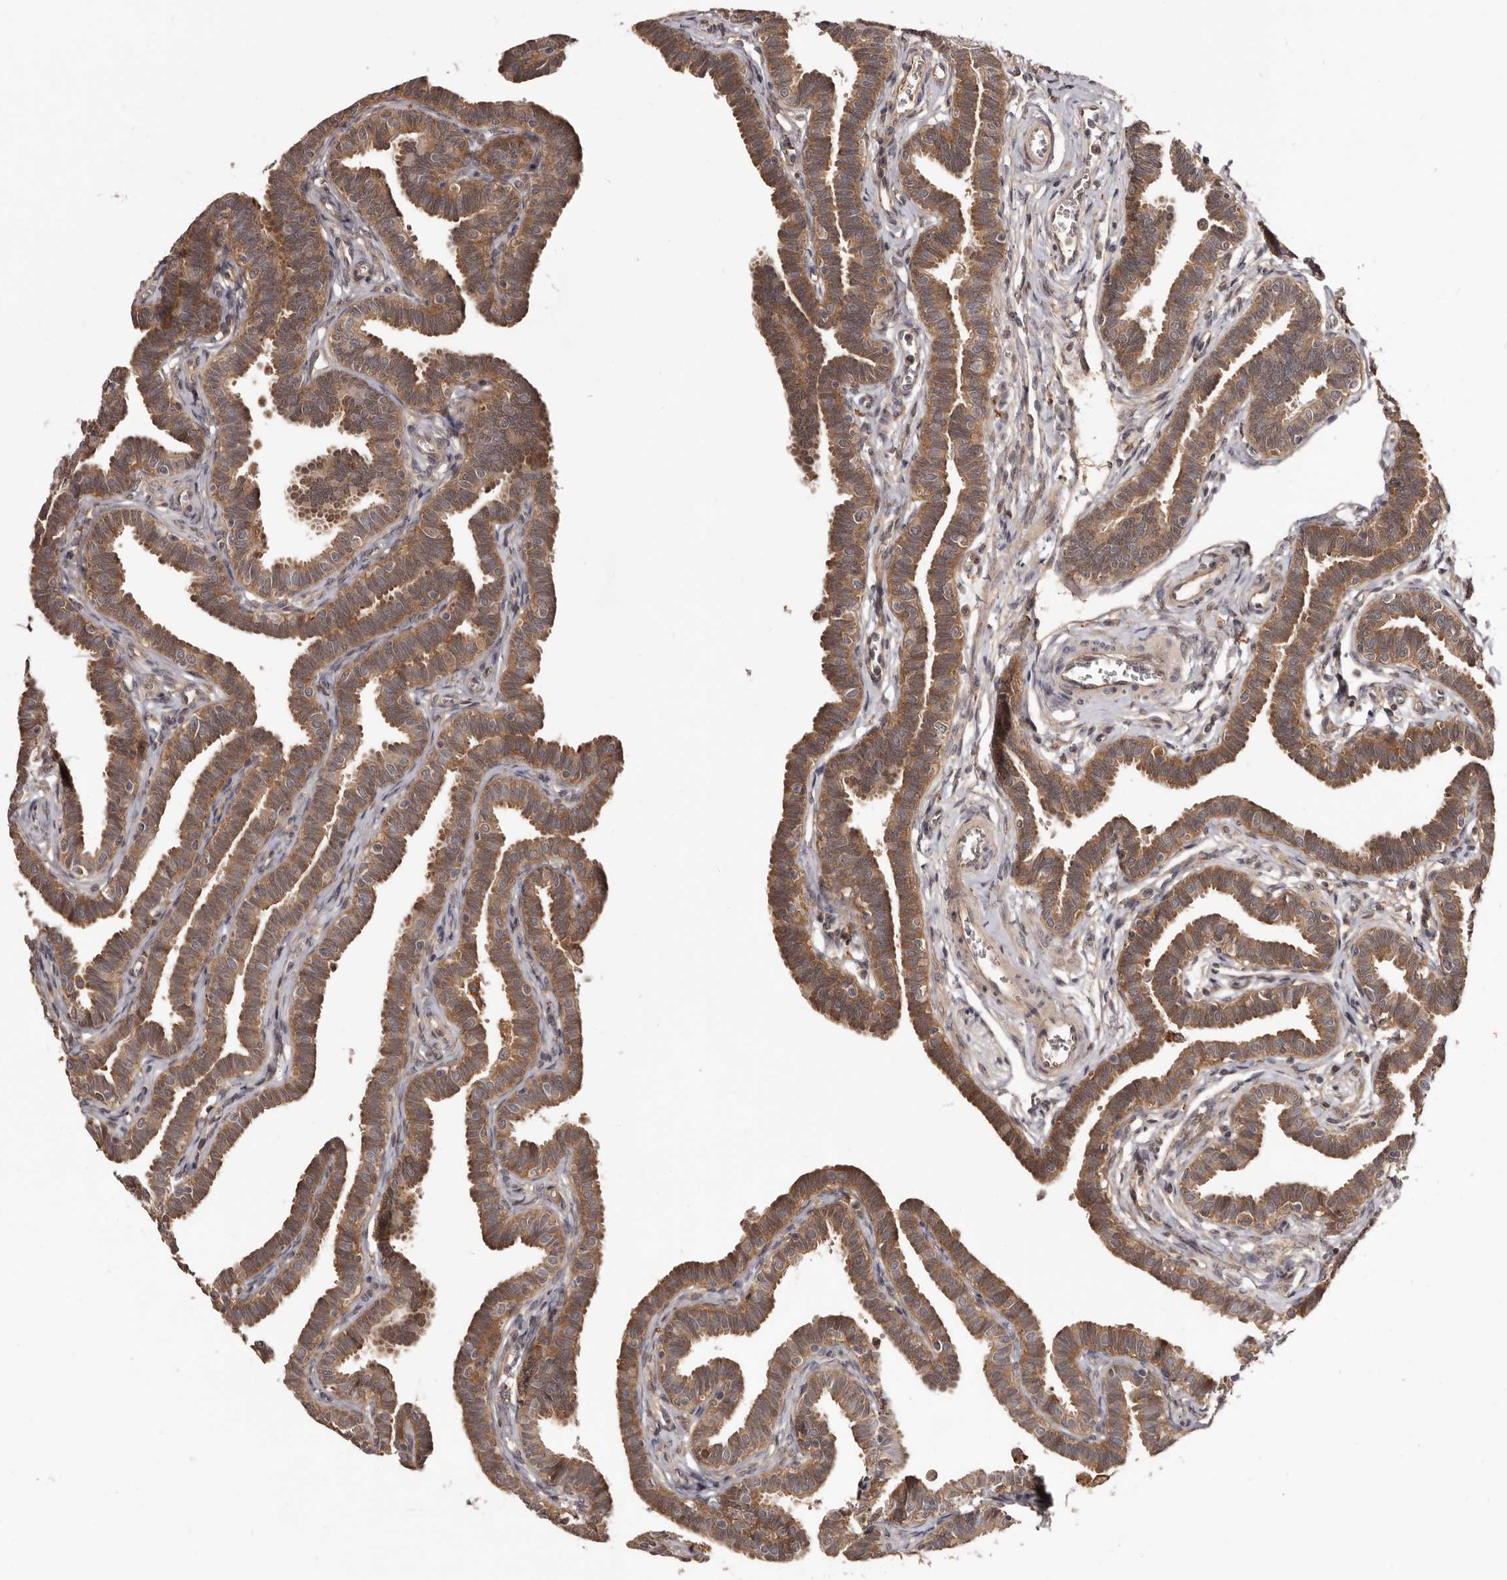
{"staining": {"intensity": "moderate", "quantity": ">75%", "location": "cytoplasmic/membranous"}, "tissue": "fallopian tube", "cell_type": "Glandular cells", "image_type": "normal", "snomed": [{"axis": "morphology", "description": "Normal tissue, NOS"}, {"axis": "topography", "description": "Fallopian tube"}, {"axis": "topography", "description": "Ovary"}], "caption": "Immunohistochemistry (IHC) staining of unremarkable fallopian tube, which exhibits medium levels of moderate cytoplasmic/membranous staining in approximately >75% of glandular cells indicating moderate cytoplasmic/membranous protein expression. The staining was performed using DAB (brown) for protein detection and nuclei were counterstained in hematoxylin (blue).", "gene": "INAVA", "patient": {"sex": "female", "age": 23}}